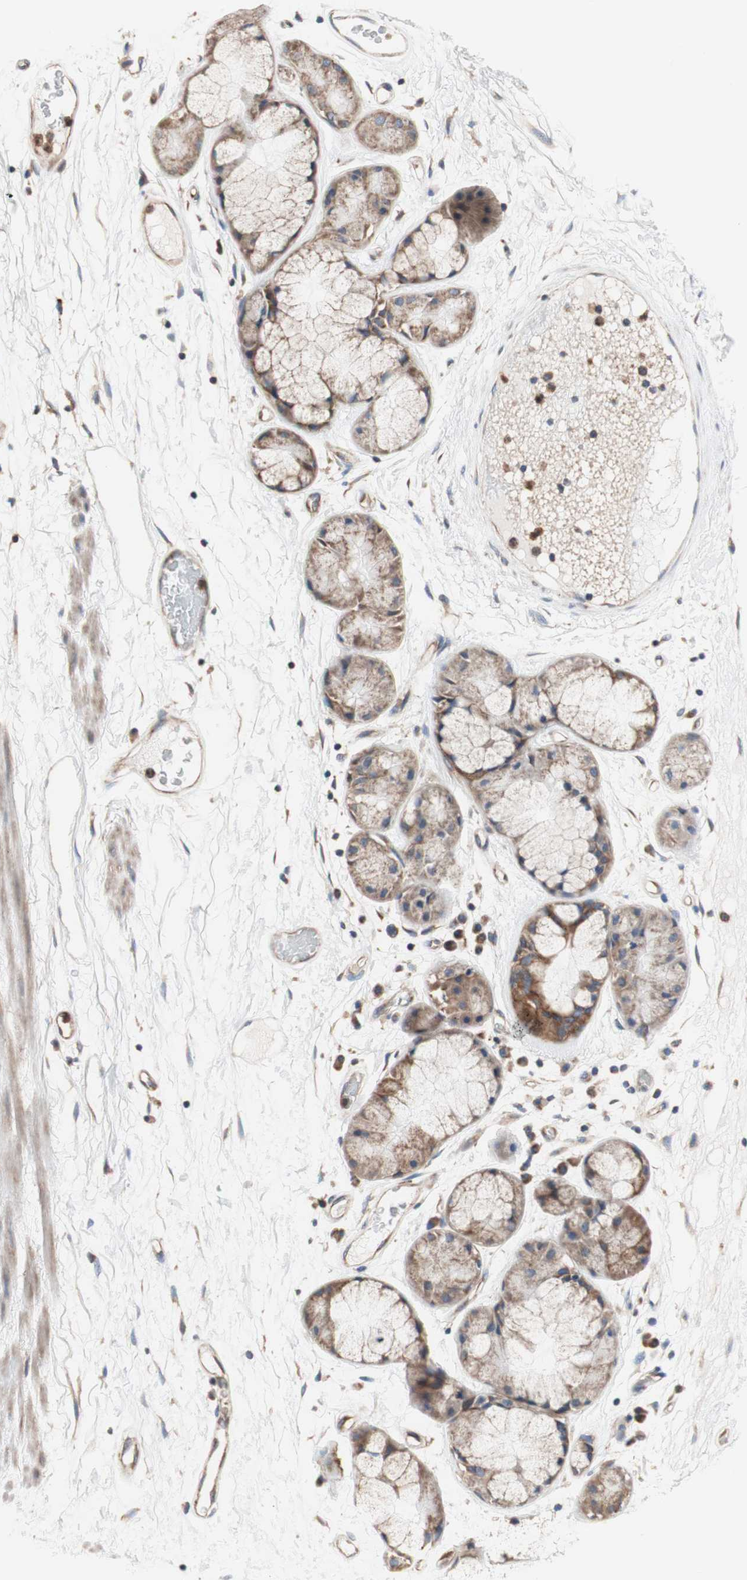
{"staining": {"intensity": "strong", "quantity": ">75%", "location": "cytoplasmic/membranous"}, "tissue": "bronchus", "cell_type": "Respiratory epithelial cells", "image_type": "normal", "snomed": [{"axis": "morphology", "description": "Normal tissue, NOS"}, {"axis": "topography", "description": "Bronchus"}], "caption": "DAB (3,3'-diaminobenzidine) immunohistochemical staining of benign human bronchus exhibits strong cytoplasmic/membranous protein staining in approximately >75% of respiratory epithelial cells.", "gene": "FMR1", "patient": {"sex": "male", "age": 66}}